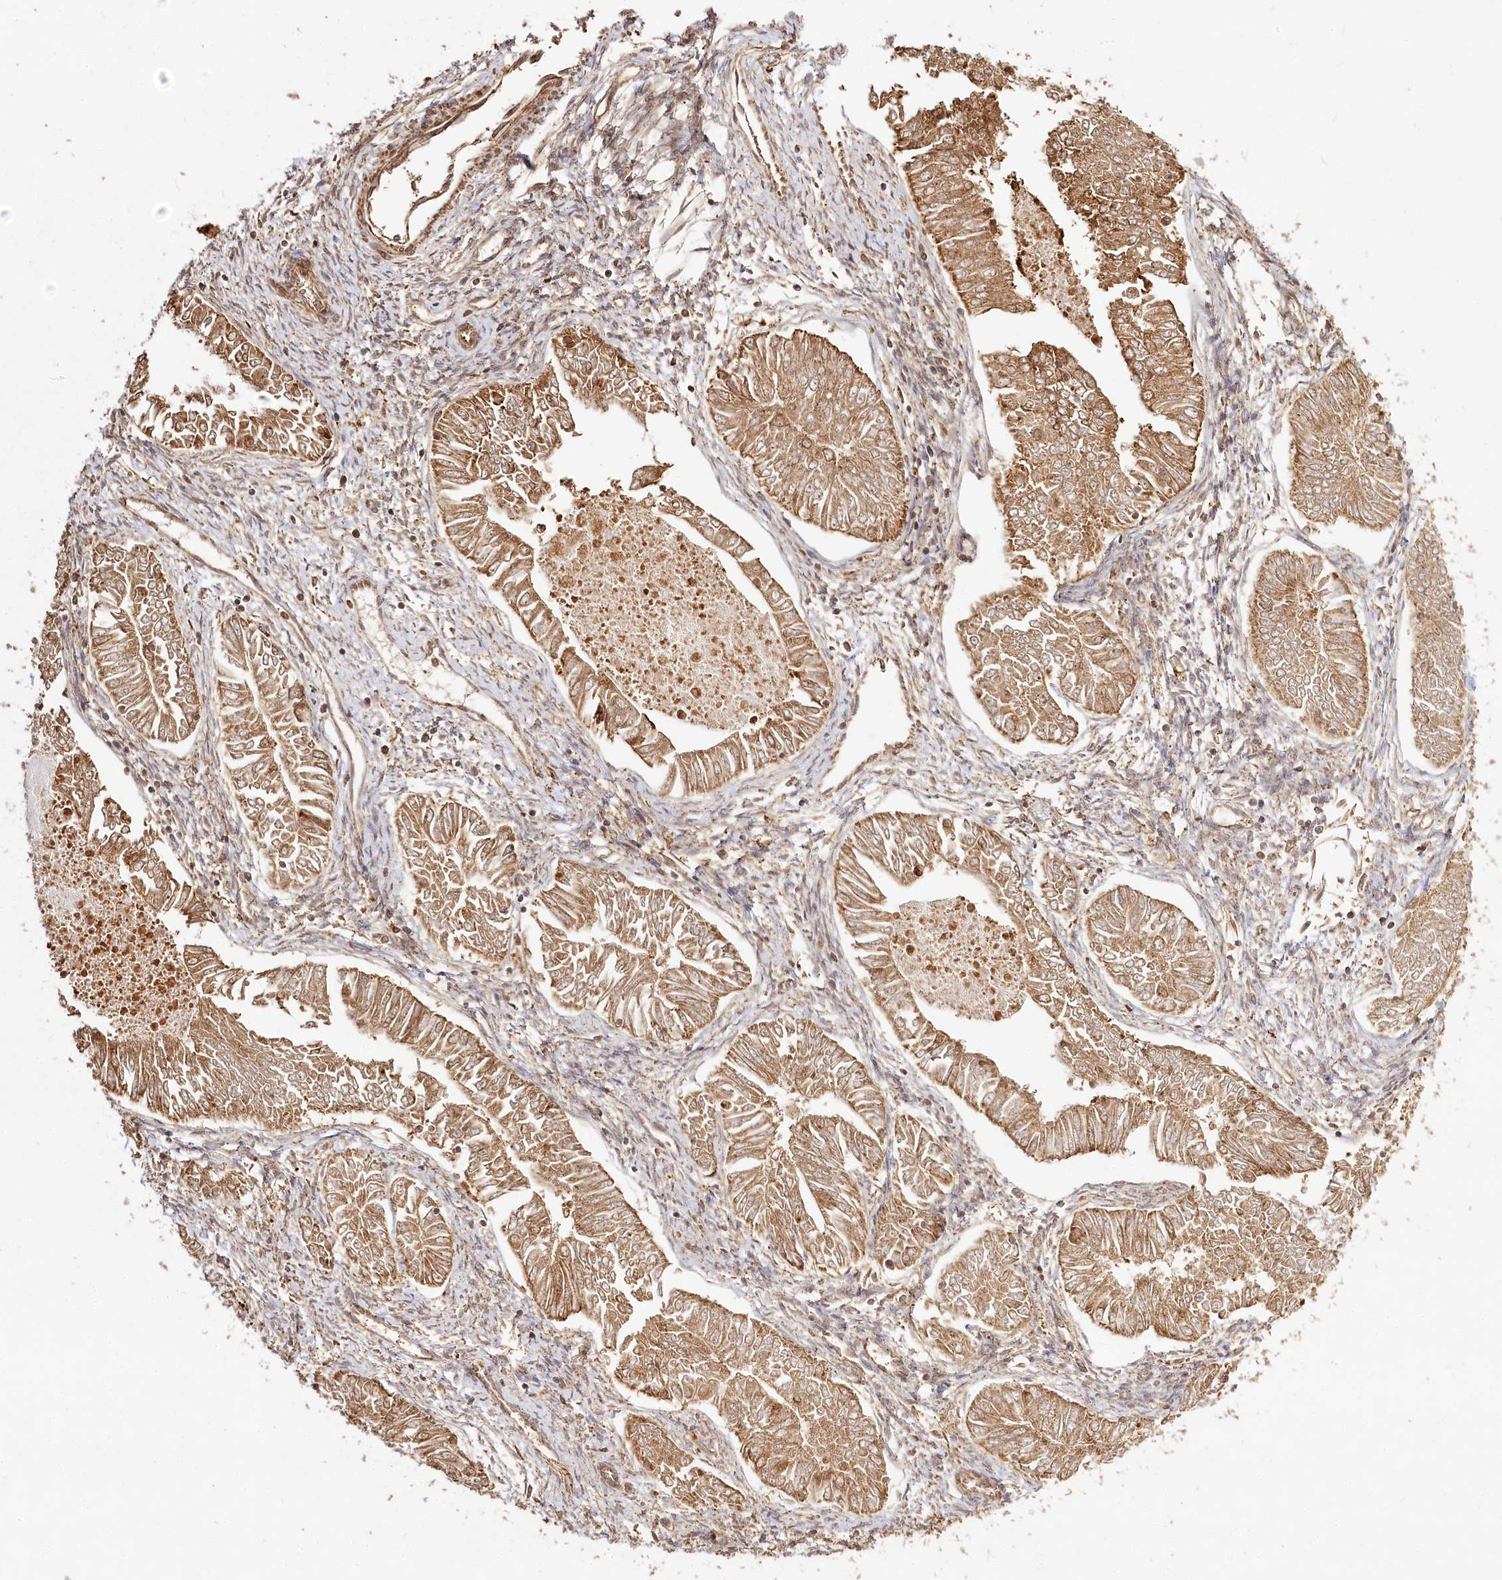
{"staining": {"intensity": "moderate", "quantity": ">75%", "location": "cytoplasmic/membranous"}, "tissue": "endometrial cancer", "cell_type": "Tumor cells", "image_type": "cancer", "snomed": [{"axis": "morphology", "description": "Adenocarcinoma, NOS"}, {"axis": "topography", "description": "Endometrium"}], "caption": "A brown stain labels moderate cytoplasmic/membranous expression of a protein in adenocarcinoma (endometrial) tumor cells. (DAB (3,3'-diaminobenzidine) IHC with brightfield microscopy, high magnification).", "gene": "ULK2", "patient": {"sex": "female", "age": 53}}